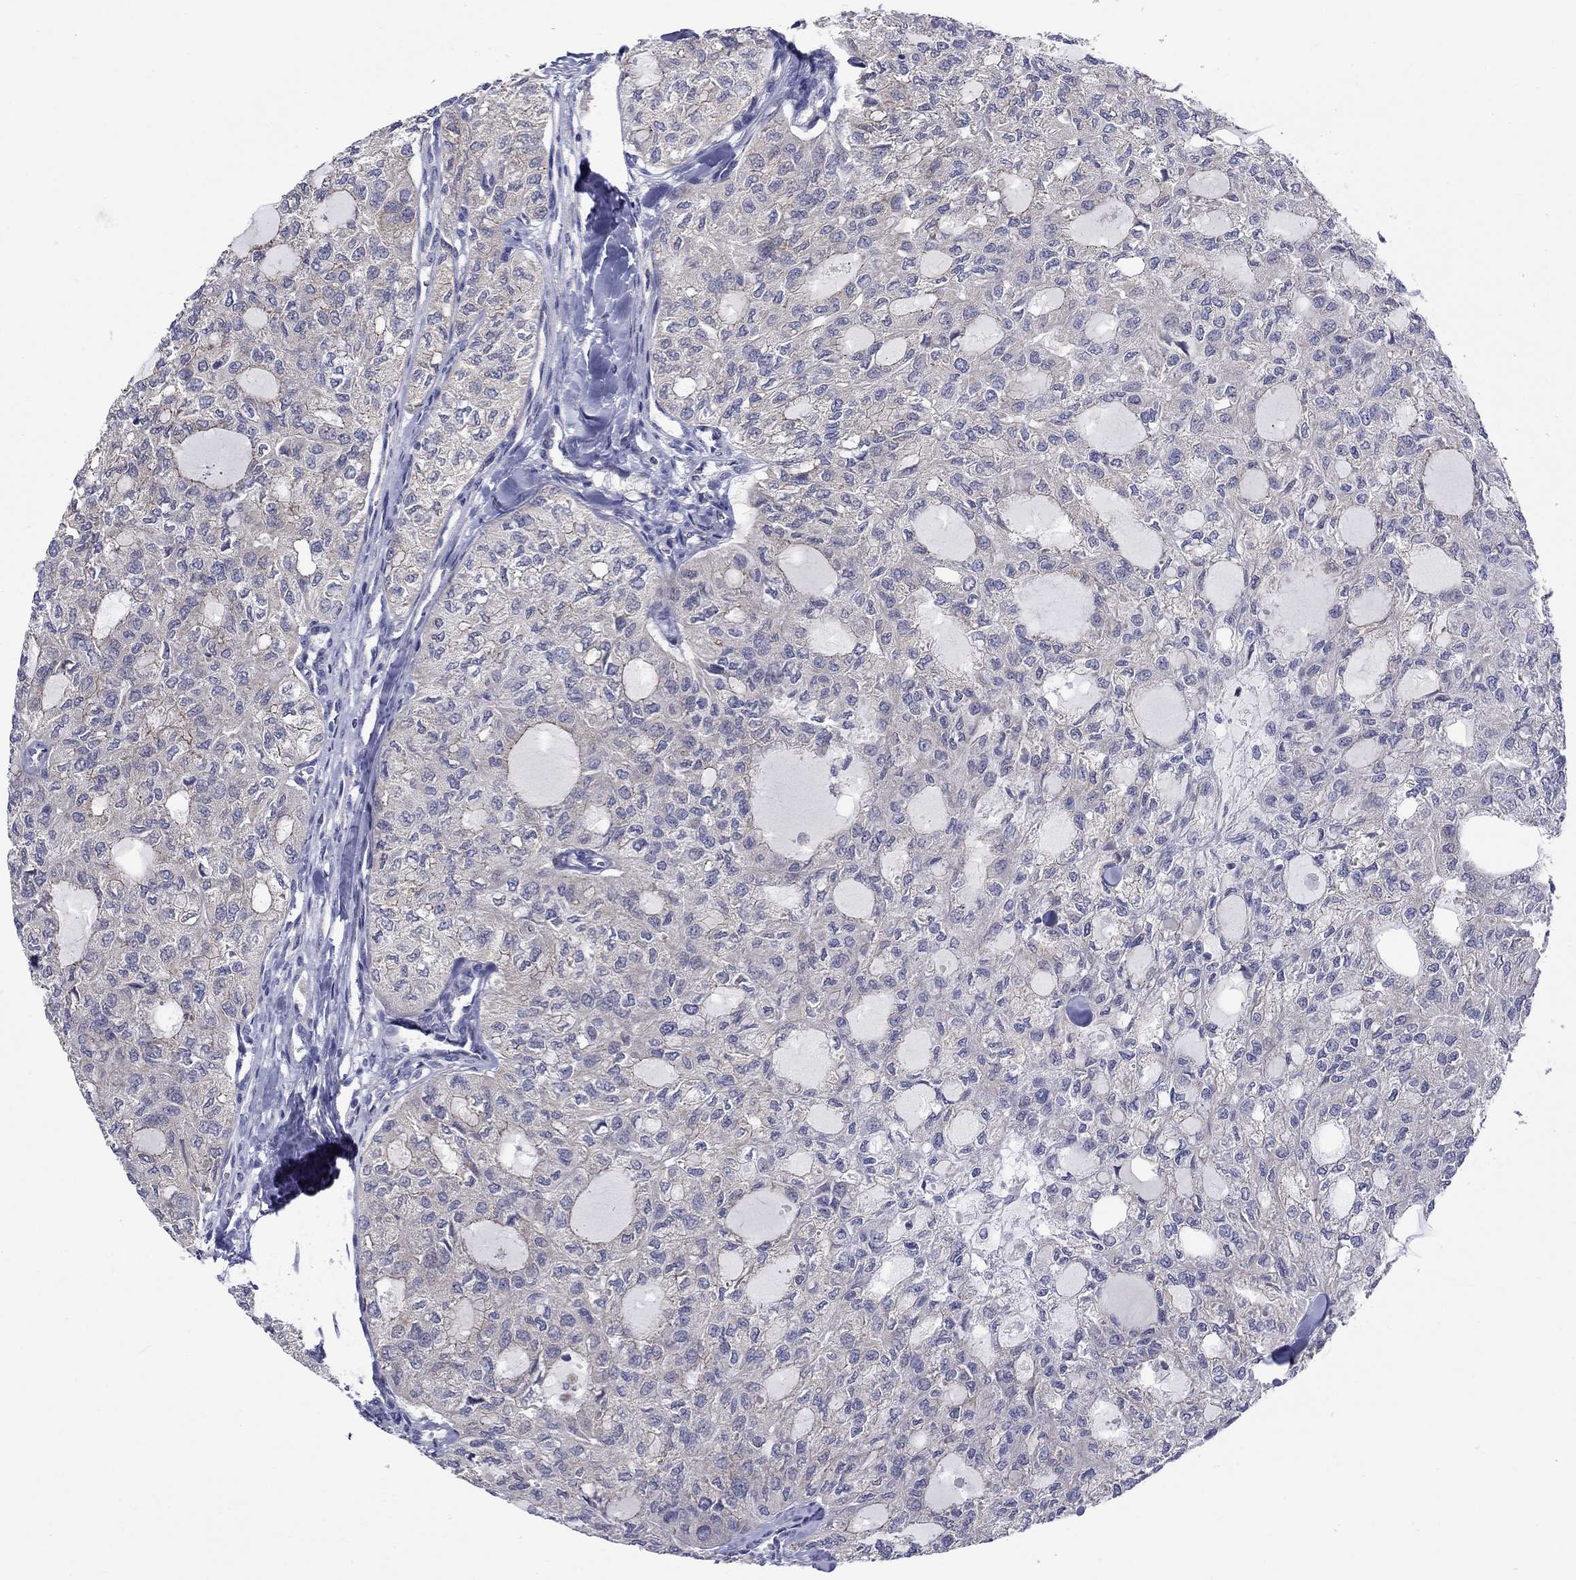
{"staining": {"intensity": "negative", "quantity": "none", "location": "none"}, "tissue": "thyroid cancer", "cell_type": "Tumor cells", "image_type": "cancer", "snomed": [{"axis": "morphology", "description": "Follicular adenoma carcinoma, NOS"}, {"axis": "topography", "description": "Thyroid gland"}], "caption": "Tumor cells are negative for protein expression in human follicular adenoma carcinoma (thyroid).", "gene": "QRFPR", "patient": {"sex": "male", "age": 75}}